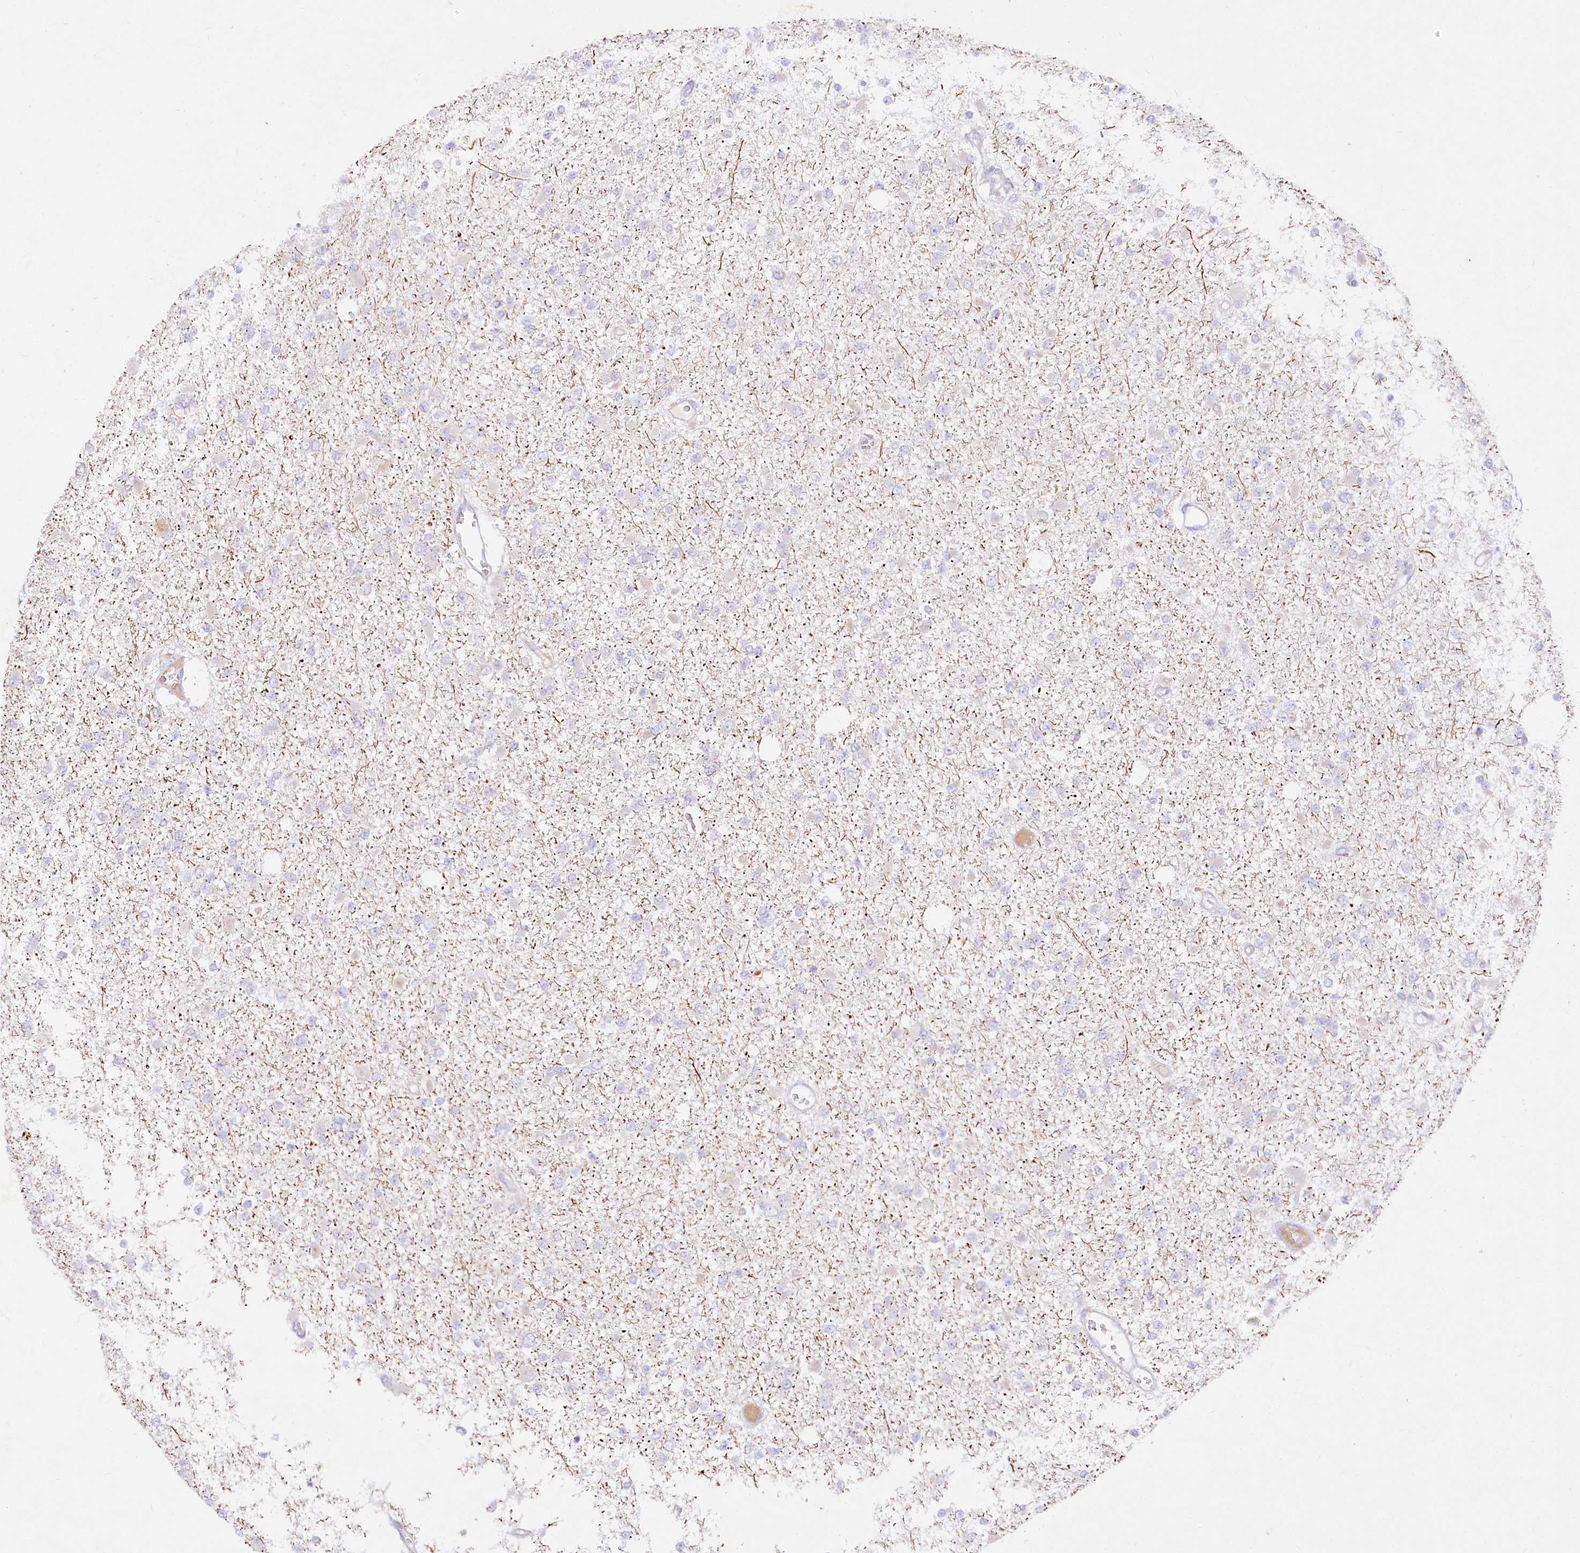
{"staining": {"intensity": "negative", "quantity": "none", "location": "none"}, "tissue": "glioma", "cell_type": "Tumor cells", "image_type": "cancer", "snomed": [{"axis": "morphology", "description": "Glioma, malignant, Low grade"}, {"axis": "topography", "description": "Brain"}], "caption": "Tumor cells are negative for brown protein staining in malignant glioma (low-grade).", "gene": "EFHC2", "patient": {"sex": "female", "age": 22}}